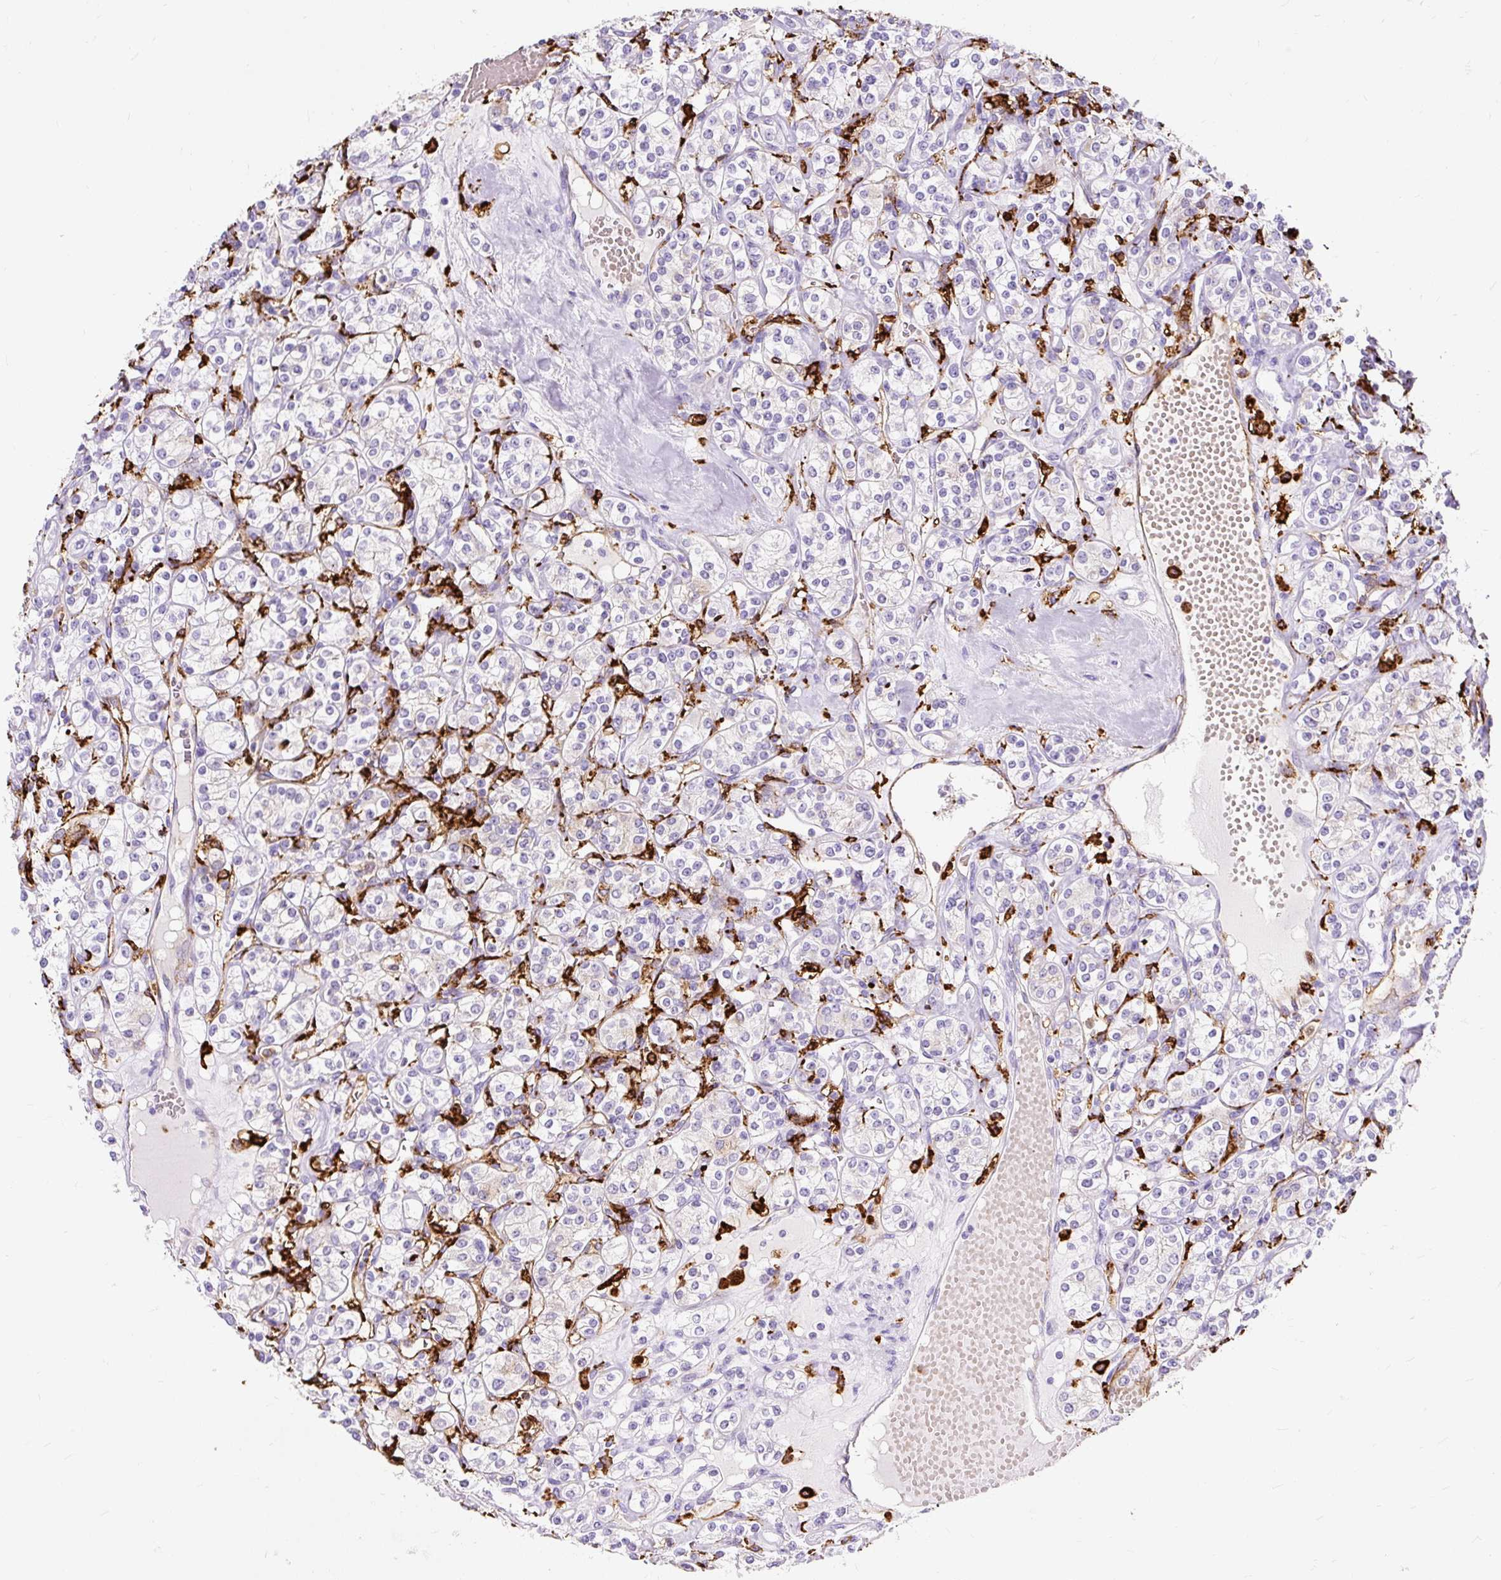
{"staining": {"intensity": "negative", "quantity": "none", "location": "none"}, "tissue": "renal cancer", "cell_type": "Tumor cells", "image_type": "cancer", "snomed": [{"axis": "morphology", "description": "Adenocarcinoma, NOS"}, {"axis": "topography", "description": "Kidney"}], "caption": "Renal cancer (adenocarcinoma) stained for a protein using immunohistochemistry exhibits no expression tumor cells.", "gene": "HLA-DRA", "patient": {"sex": "male", "age": 77}}